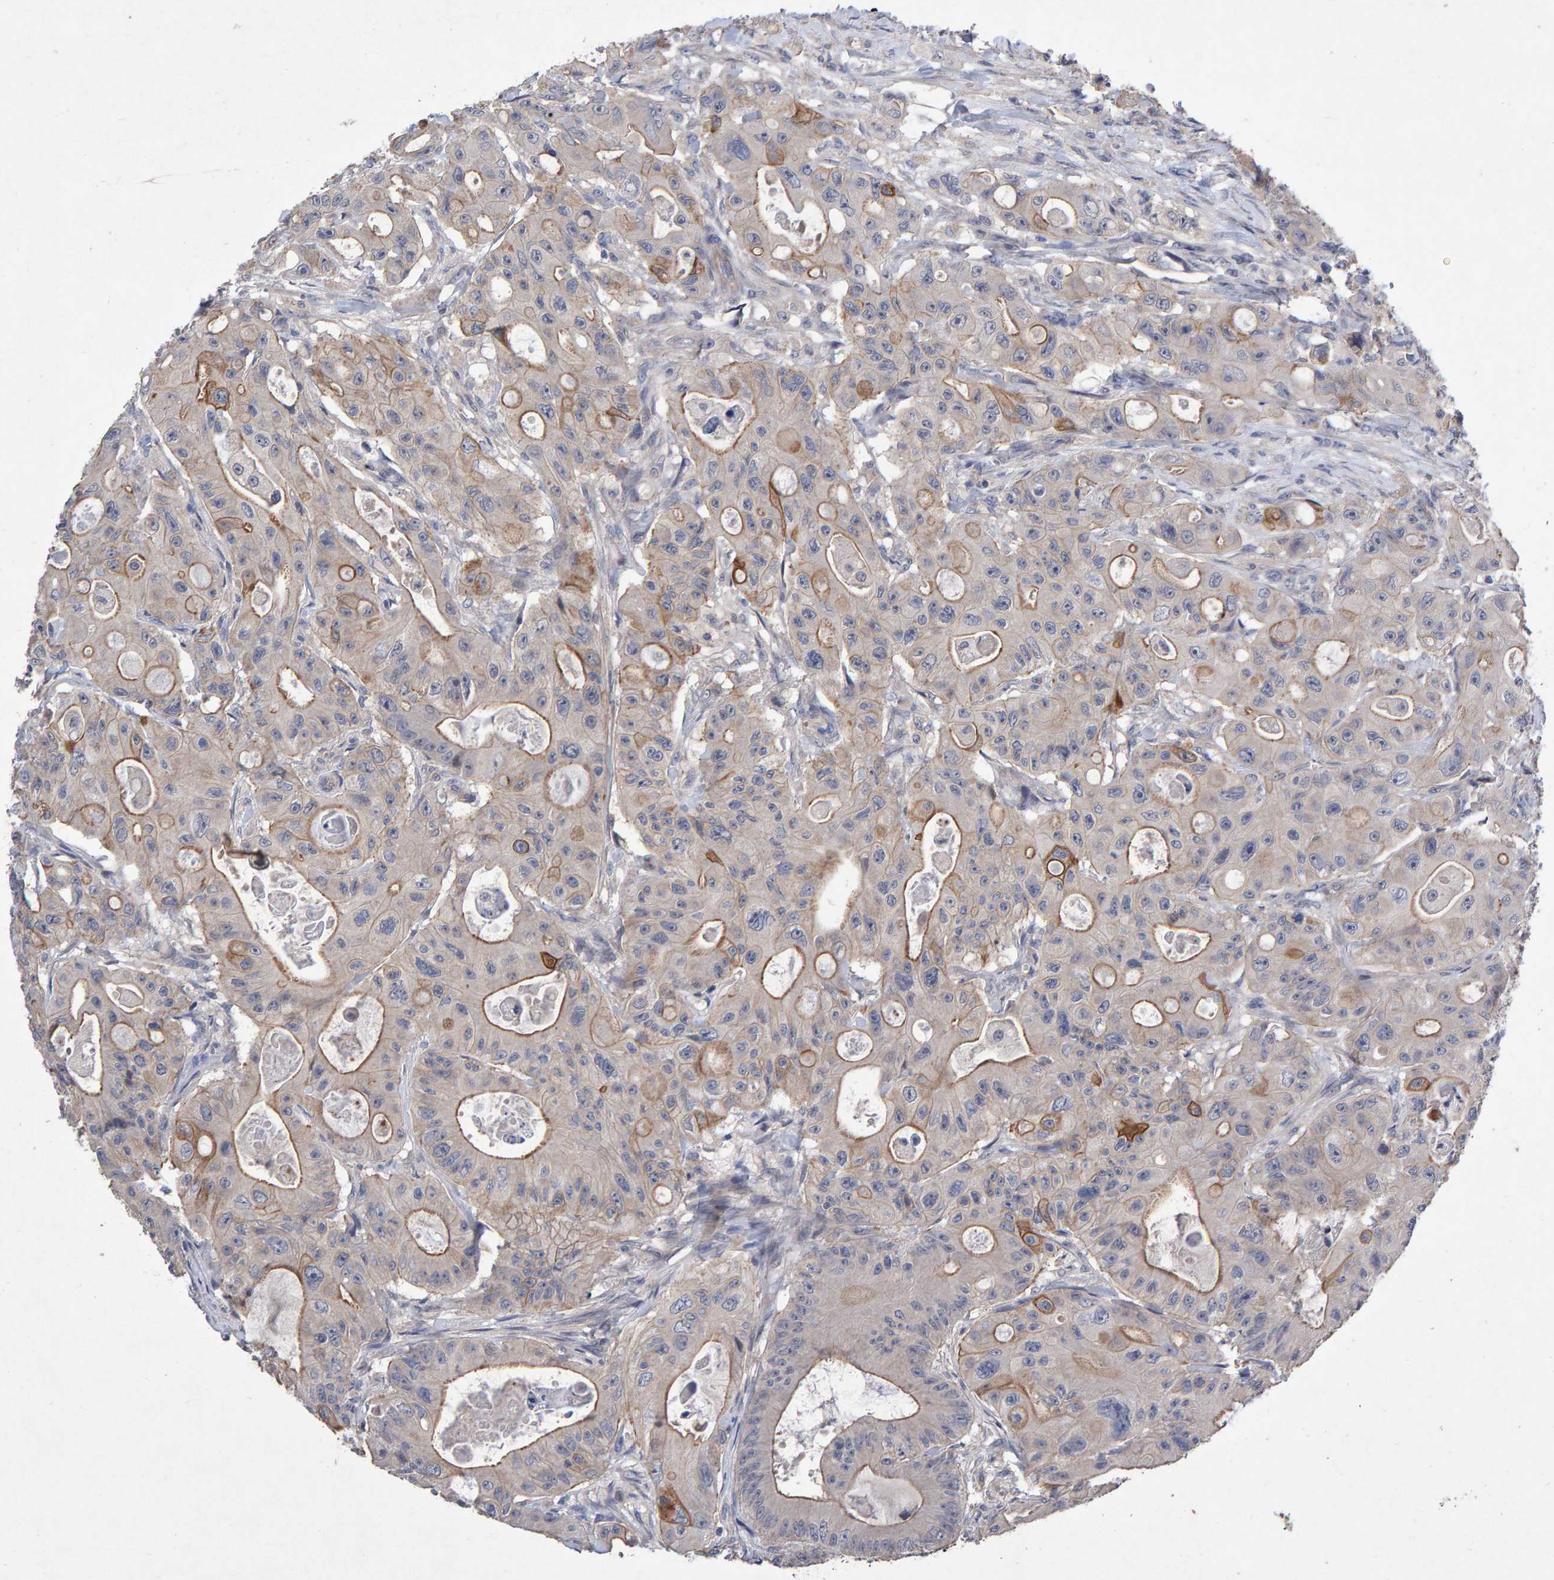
{"staining": {"intensity": "moderate", "quantity": "25%-75%", "location": "cytoplasmic/membranous"}, "tissue": "colorectal cancer", "cell_type": "Tumor cells", "image_type": "cancer", "snomed": [{"axis": "morphology", "description": "Adenocarcinoma, NOS"}, {"axis": "topography", "description": "Colon"}], "caption": "IHC image of neoplastic tissue: human colorectal cancer (adenocarcinoma) stained using immunohistochemistry shows medium levels of moderate protein expression localized specifically in the cytoplasmic/membranous of tumor cells, appearing as a cytoplasmic/membranous brown color.", "gene": "EFR3A", "patient": {"sex": "female", "age": 46}}